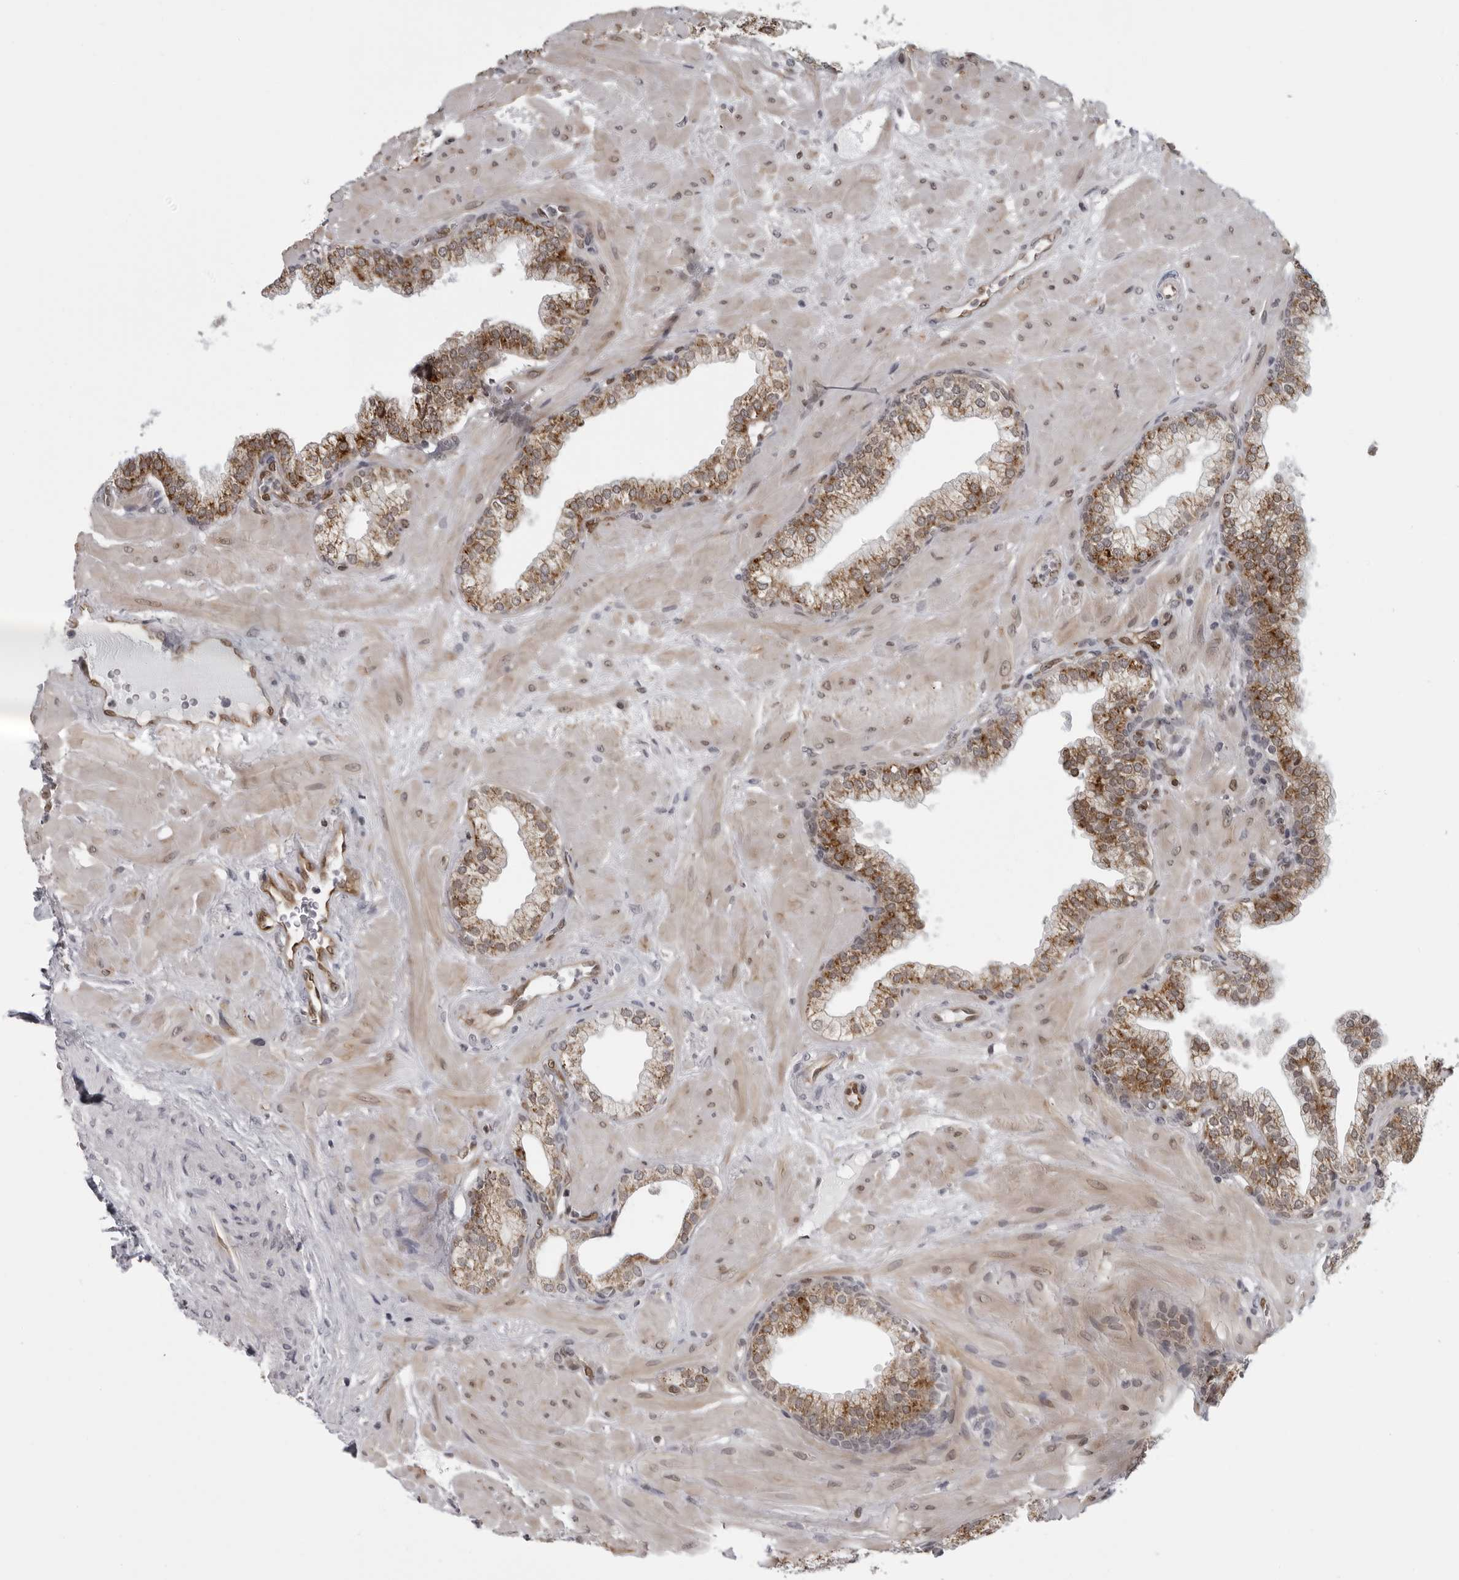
{"staining": {"intensity": "moderate", "quantity": ">75%", "location": "cytoplasmic/membranous"}, "tissue": "prostate", "cell_type": "Glandular cells", "image_type": "normal", "snomed": [{"axis": "morphology", "description": "Normal tissue, NOS"}, {"axis": "morphology", "description": "Urothelial carcinoma, Low grade"}, {"axis": "topography", "description": "Urinary bladder"}, {"axis": "topography", "description": "Prostate"}], "caption": "IHC of unremarkable human prostate exhibits medium levels of moderate cytoplasmic/membranous positivity in about >75% of glandular cells. (Brightfield microscopy of DAB IHC at high magnification).", "gene": "MAPK12", "patient": {"sex": "male", "age": 60}}